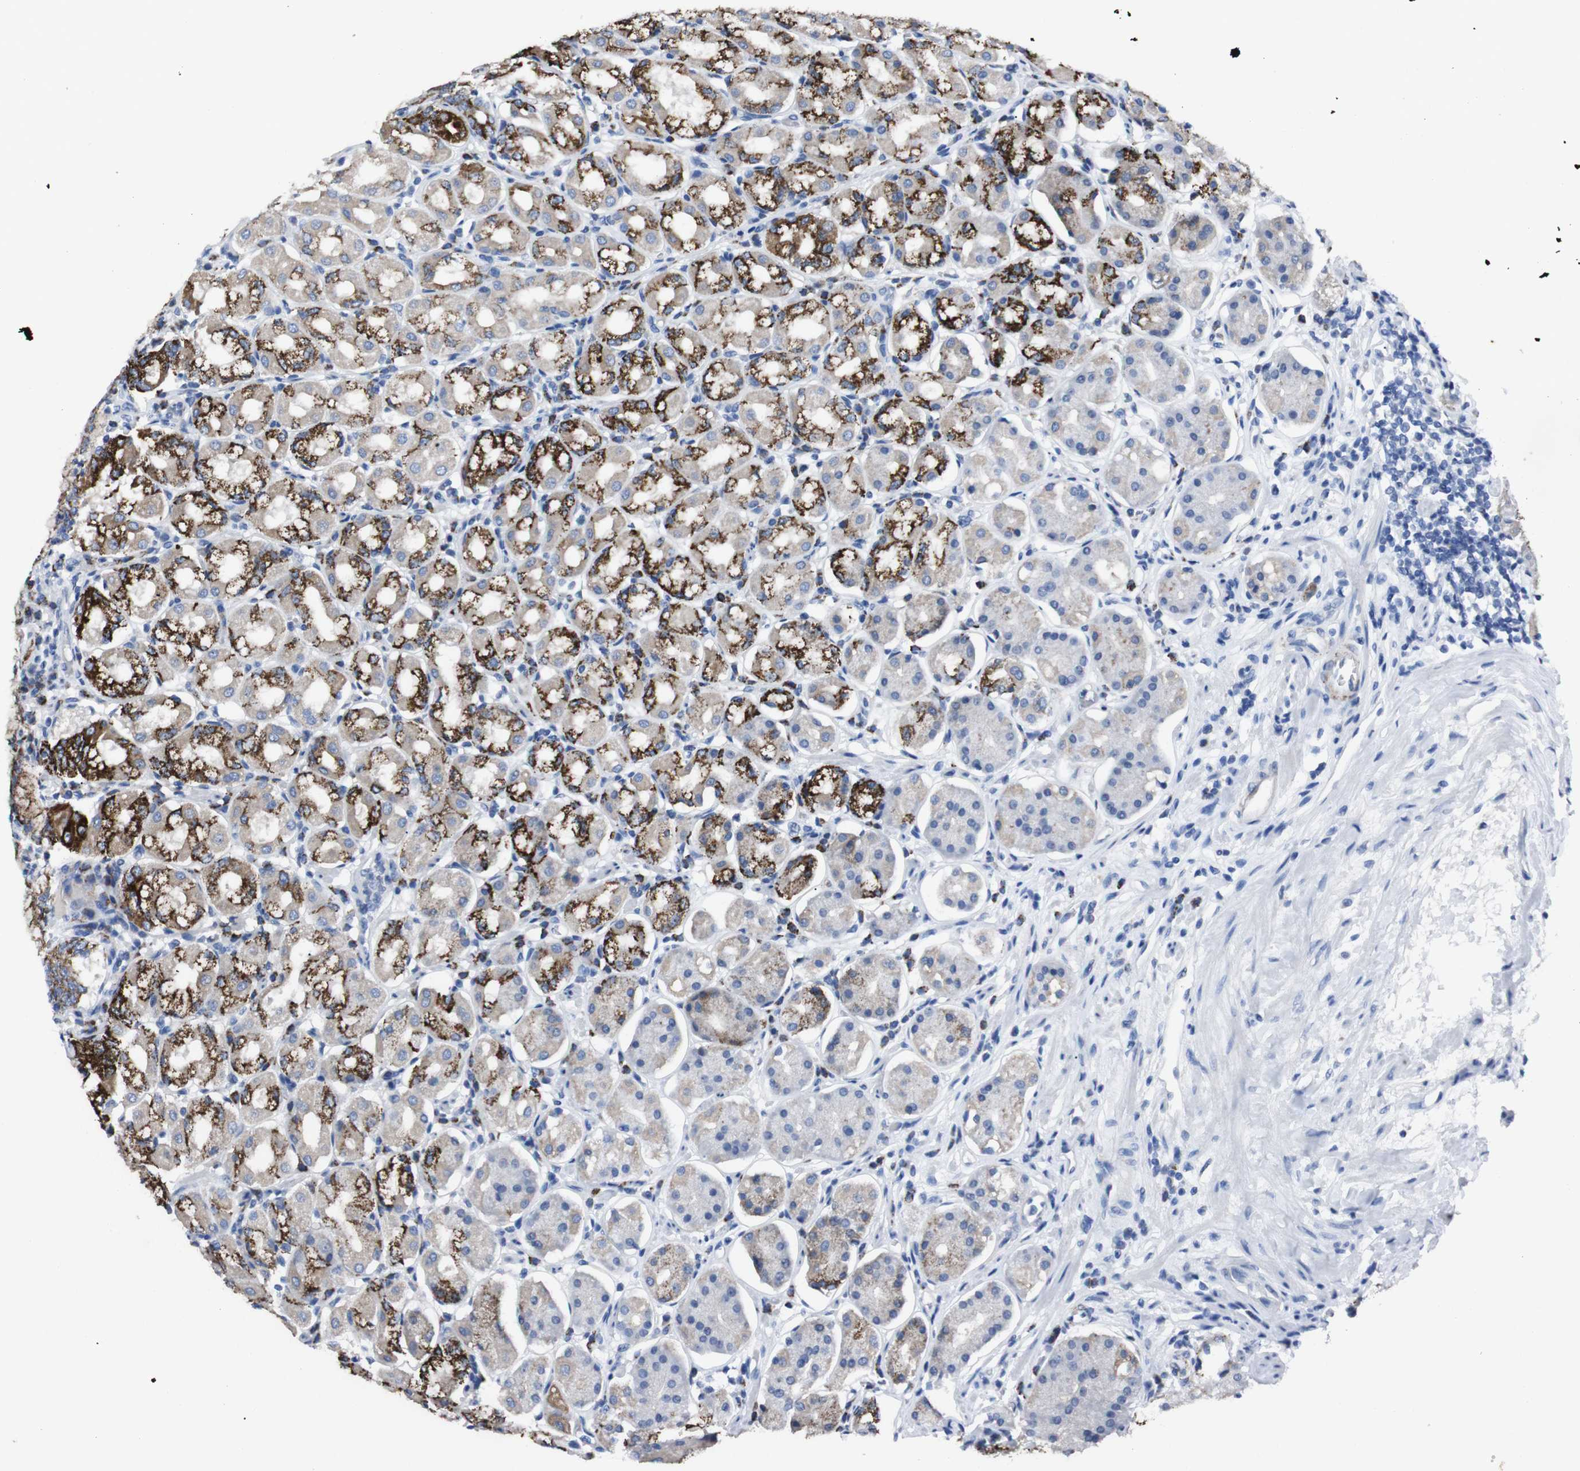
{"staining": {"intensity": "strong", "quantity": "25%-75%", "location": "cytoplasmic/membranous"}, "tissue": "stomach", "cell_type": "Glandular cells", "image_type": "normal", "snomed": [{"axis": "morphology", "description": "Normal tissue, NOS"}, {"axis": "topography", "description": "Stomach"}, {"axis": "topography", "description": "Stomach, lower"}], "caption": "Stomach stained with DAB immunohistochemistry (IHC) reveals high levels of strong cytoplasmic/membranous positivity in approximately 25%-75% of glandular cells. (DAB (3,3'-diaminobenzidine) IHC, brown staining for protein, blue staining for nuclei).", "gene": "GJB2", "patient": {"sex": "female", "age": 56}}